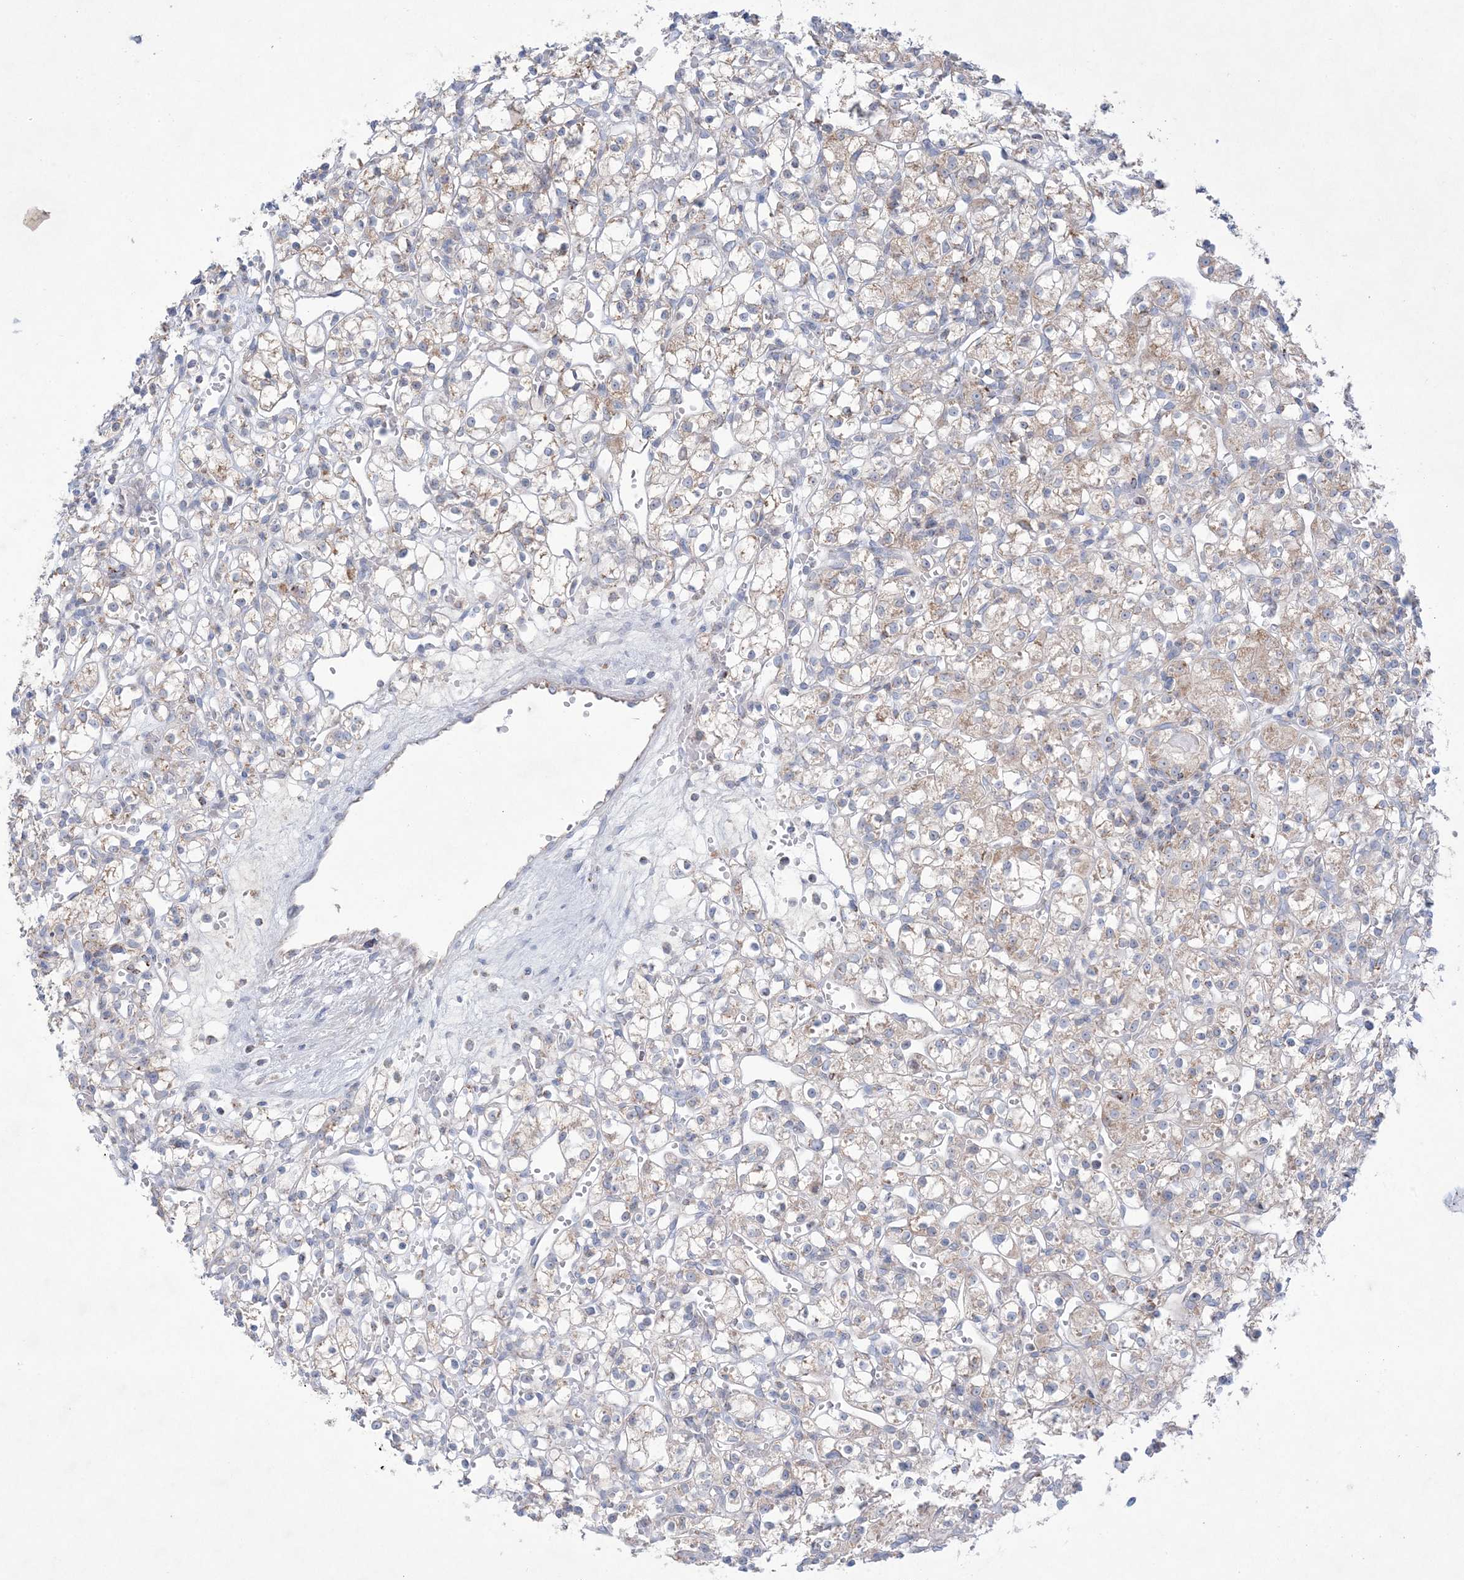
{"staining": {"intensity": "weak", "quantity": "25%-75%", "location": "cytoplasmic/membranous"}, "tissue": "renal cancer", "cell_type": "Tumor cells", "image_type": "cancer", "snomed": [{"axis": "morphology", "description": "Adenocarcinoma, NOS"}, {"axis": "topography", "description": "Kidney"}], "caption": "Human renal cancer stained for a protein (brown) exhibits weak cytoplasmic/membranous positive expression in approximately 25%-75% of tumor cells.", "gene": "KCTD6", "patient": {"sex": "female", "age": 59}}